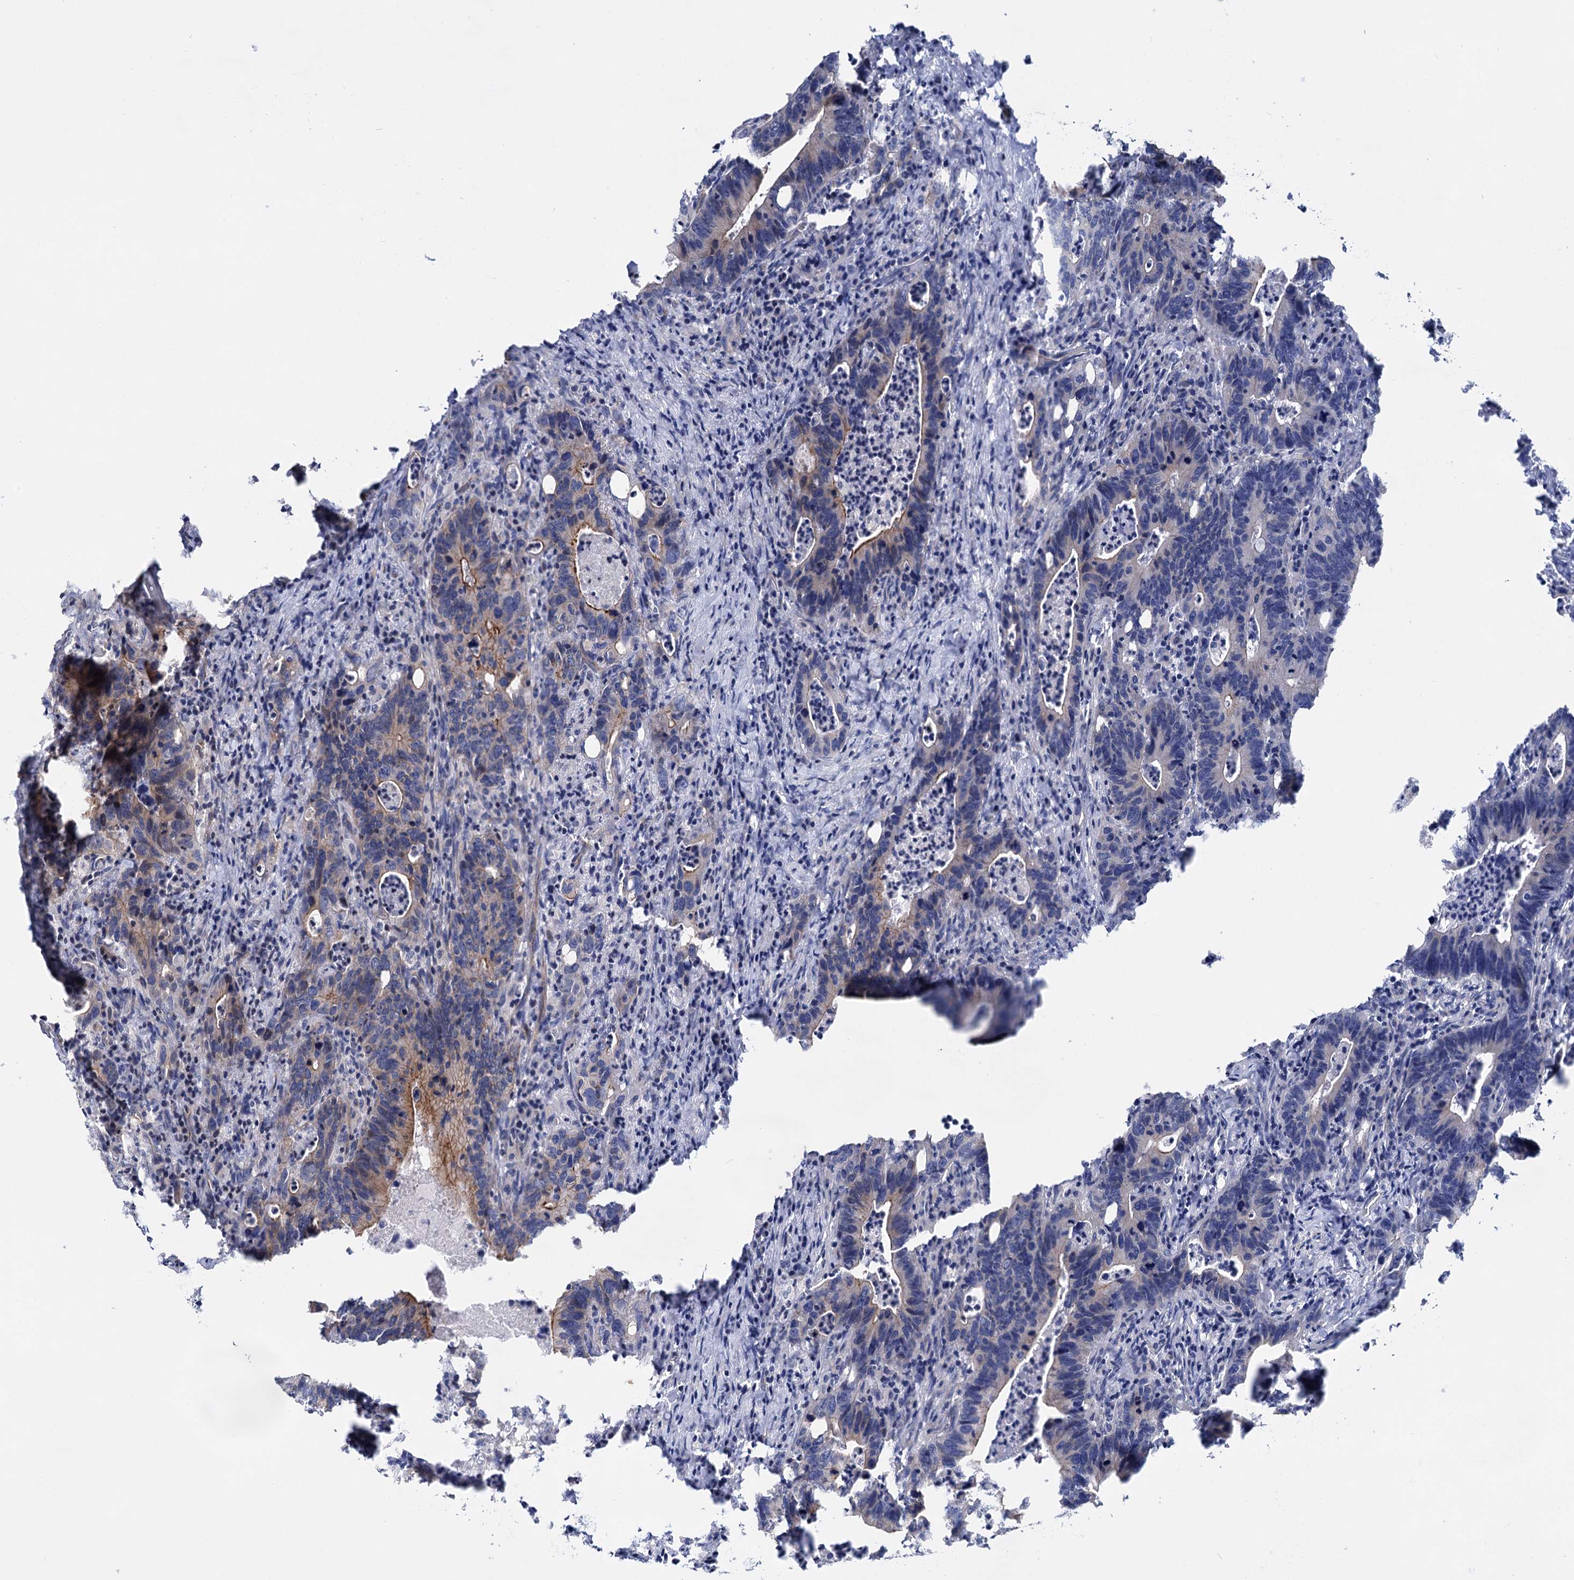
{"staining": {"intensity": "moderate", "quantity": "<25%", "location": "cytoplasmic/membranous"}, "tissue": "colorectal cancer", "cell_type": "Tumor cells", "image_type": "cancer", "snomed": [{"axis": "morphology", "description": "Adenocarcinoma, NOS"}, {"axis": "topography", "description": "Colon"}], "caption": "A brown stain shows moderate cytoplasmic/membranous positivity of a protein in adenocarcinoma (colorectal) tumor cells.", "gene": "ABLIM1", "patient": {"sex": "female", "age": 75}}